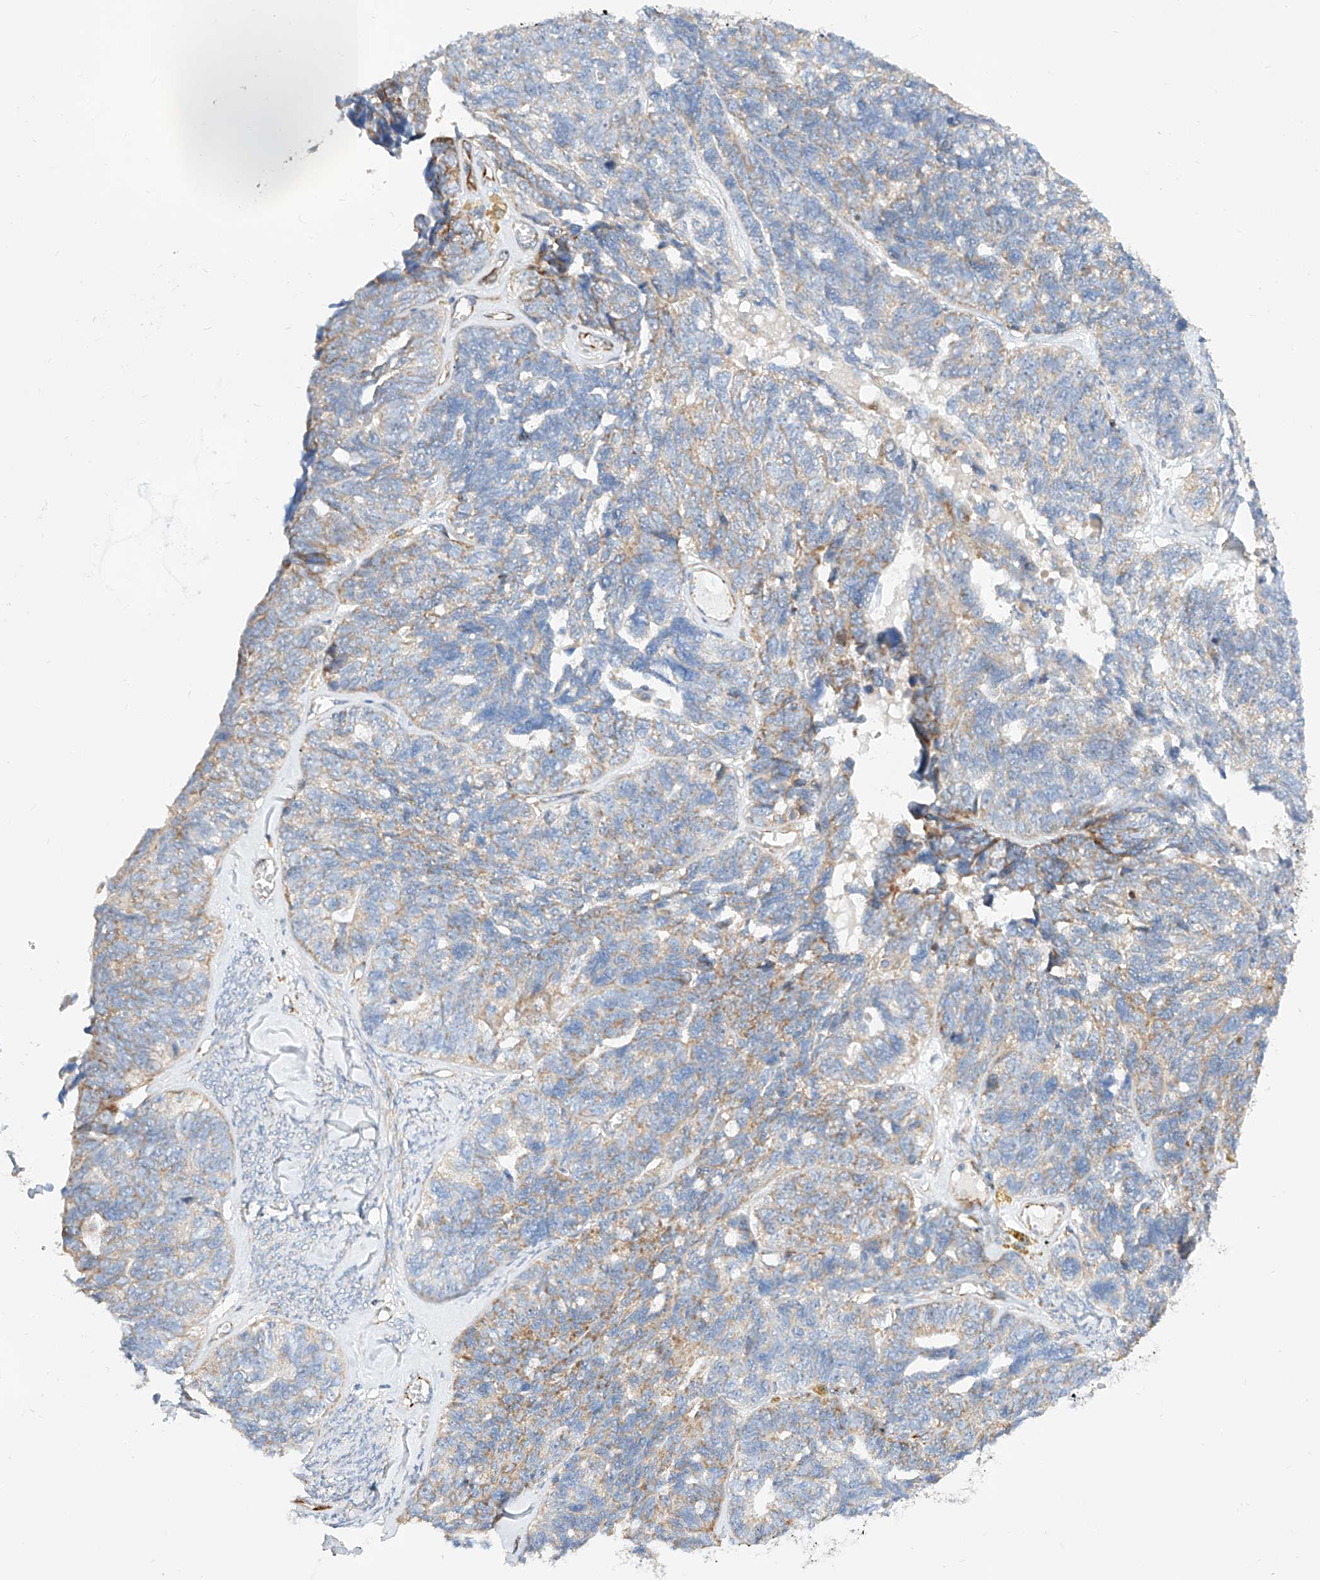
{"staining": {"intensity": "moderate", "quantity": "<25%", "location": "cytoplasmic/membranous"}, "tissue": "ovarian cancer", "cell_type": "Tumor cells", "image_type": "cancer", "snomed": [{"axis": "morphology", "description": "Cystadenocarcinoma, serous, NOS"}, {"axis": "topography", "description": "Ovary"}], "caption": "Brown immunohistochemical staining in serous cystadenocarcinoma (ovarian) demonstrates moderate cytoplasmic/membranous positivity in about <25% of tumor cells. (DAB IHC, brown staining for protein, blue staining for nuclei).", "gene": "CST9", "patient": {"sex": "female", "age": 79}}